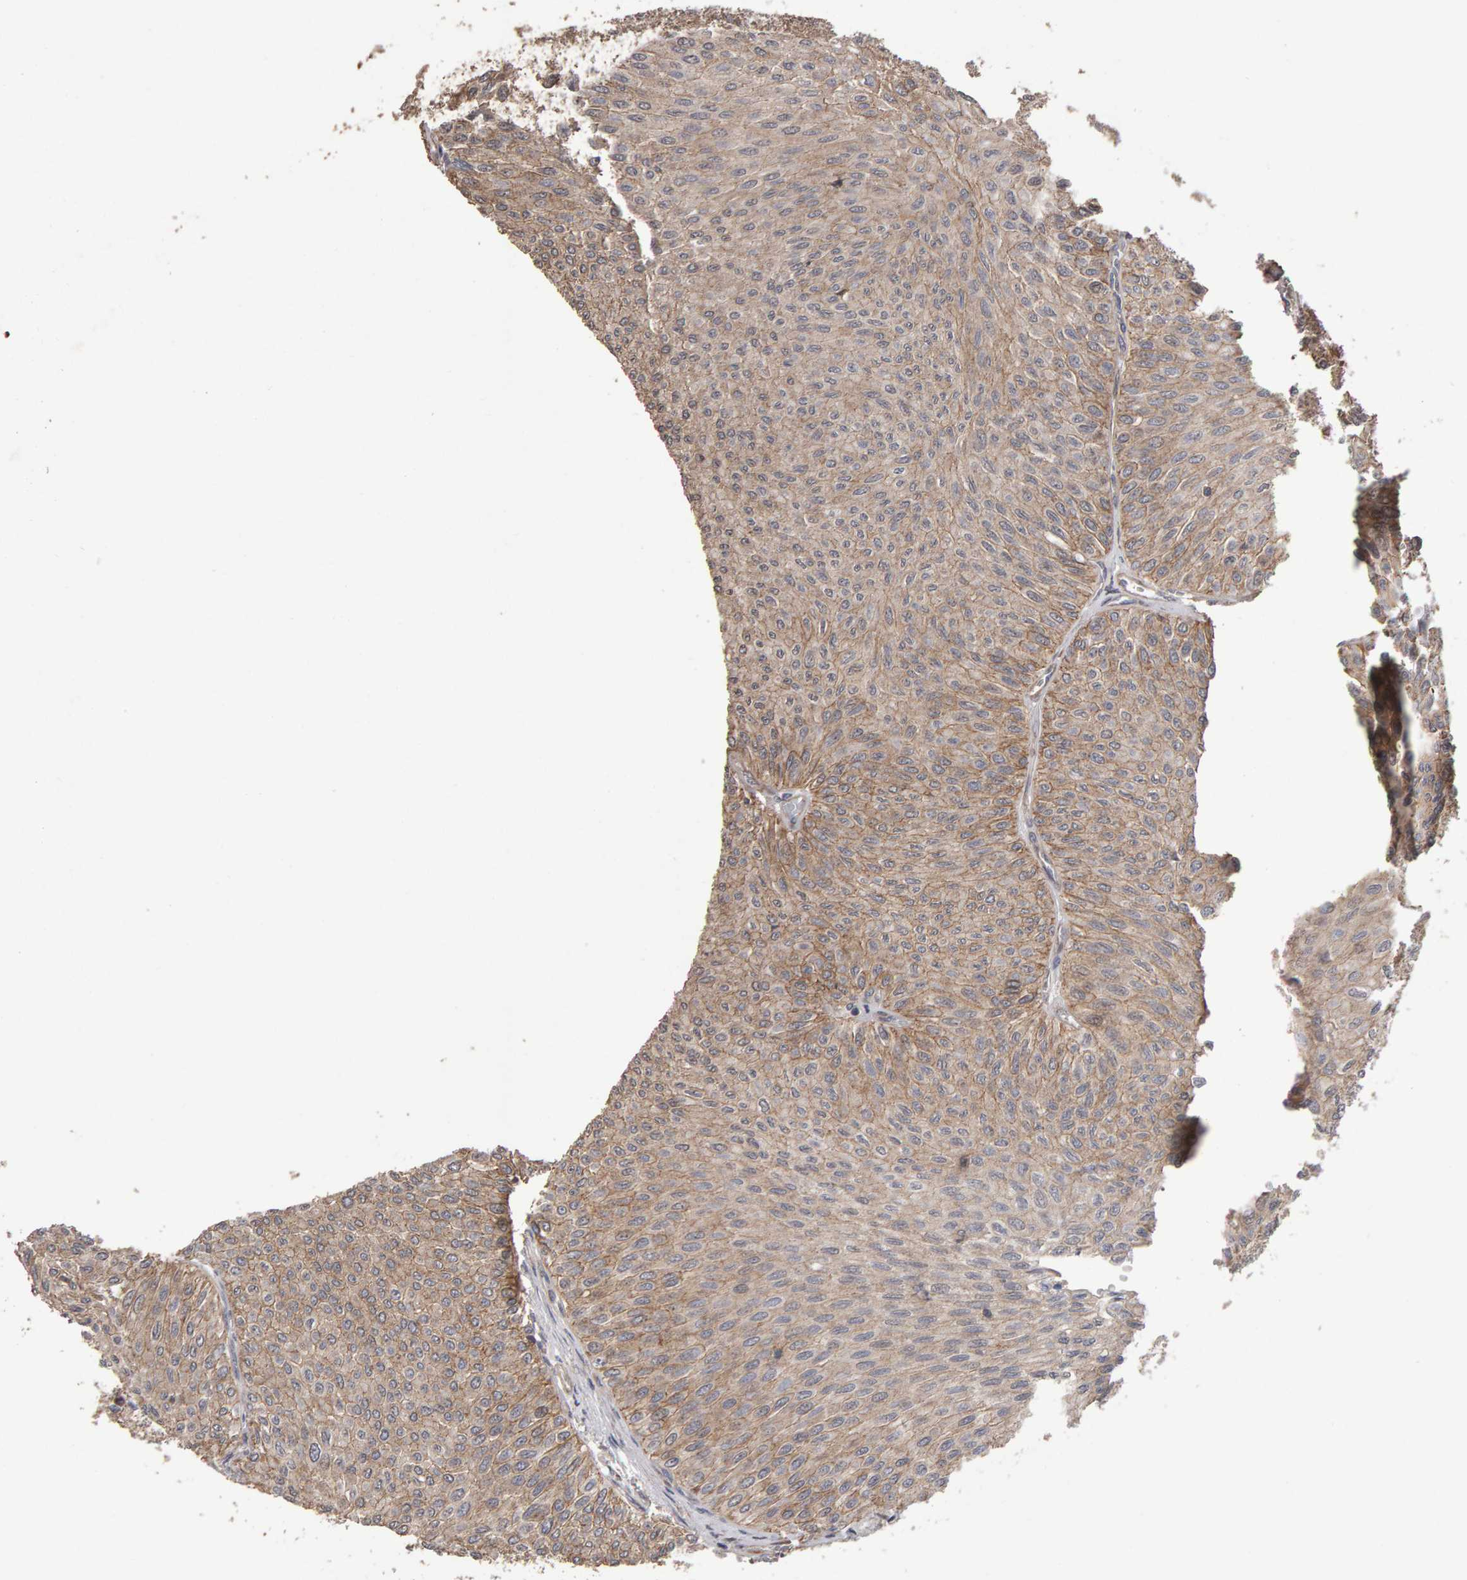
{"staining": {"intensity": "weak", "quantity": ">75%", "location": "cytoplasmic/membranous"}, "tissue": "urothelial cancer", "cell_type": "Tumor cells", "image_type": "cancer", "snomed": [{"axis": "morphology", "description": "Urothelial carcinoma, Low grade"}, {"axis": "topography", "description": "Urinary bladder"}], "caption": "The image demonstrates staining of low-grade urothelial carcinoma, revealing weak cytoplasmic/membranous protein staining (brown color) within tumor cells. (DAB (3,3'-diaminobenzidine) = brown stain, brightfield microscopy at high magnification).", "gene": "SCRIB", "patient": {"sex": "male", "age": 78}}